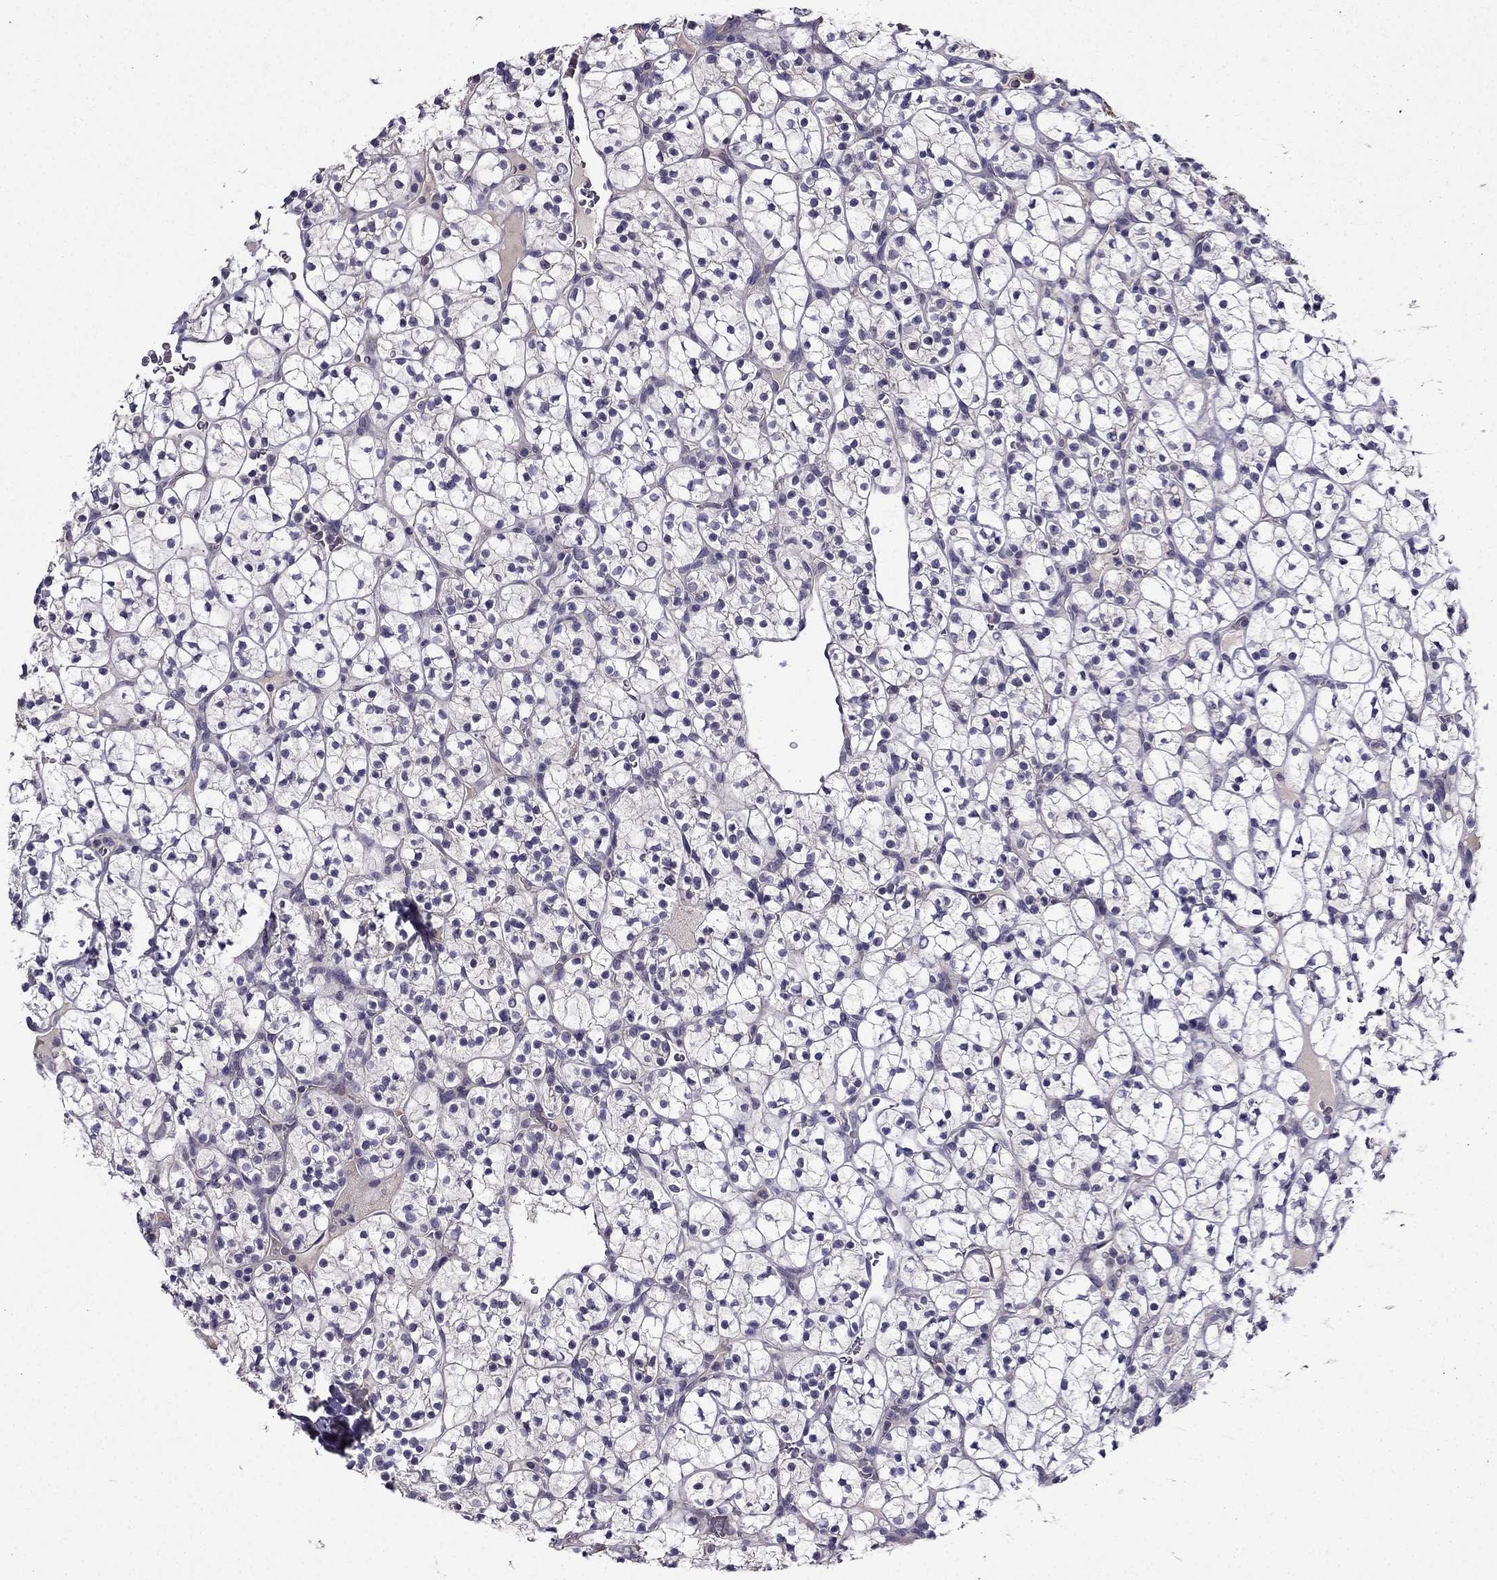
{"staining": {"intensity": "negative", "quantity": "none", "location": "none"}, "tissue": "renal cancer", "cell_type": "Tumor cells", "image_type": "cancer", "snomed": [{"axis": "morphology", "description": "Adenocarcinoma, NOS"}, {"axis": "topography", "description": "Kidney"}], "caption": "Tumor cells show no significant staining in adenocarcinoma (renal).", "gene": "DUSP15", "patient": {"sex": "female", "age": 89}}